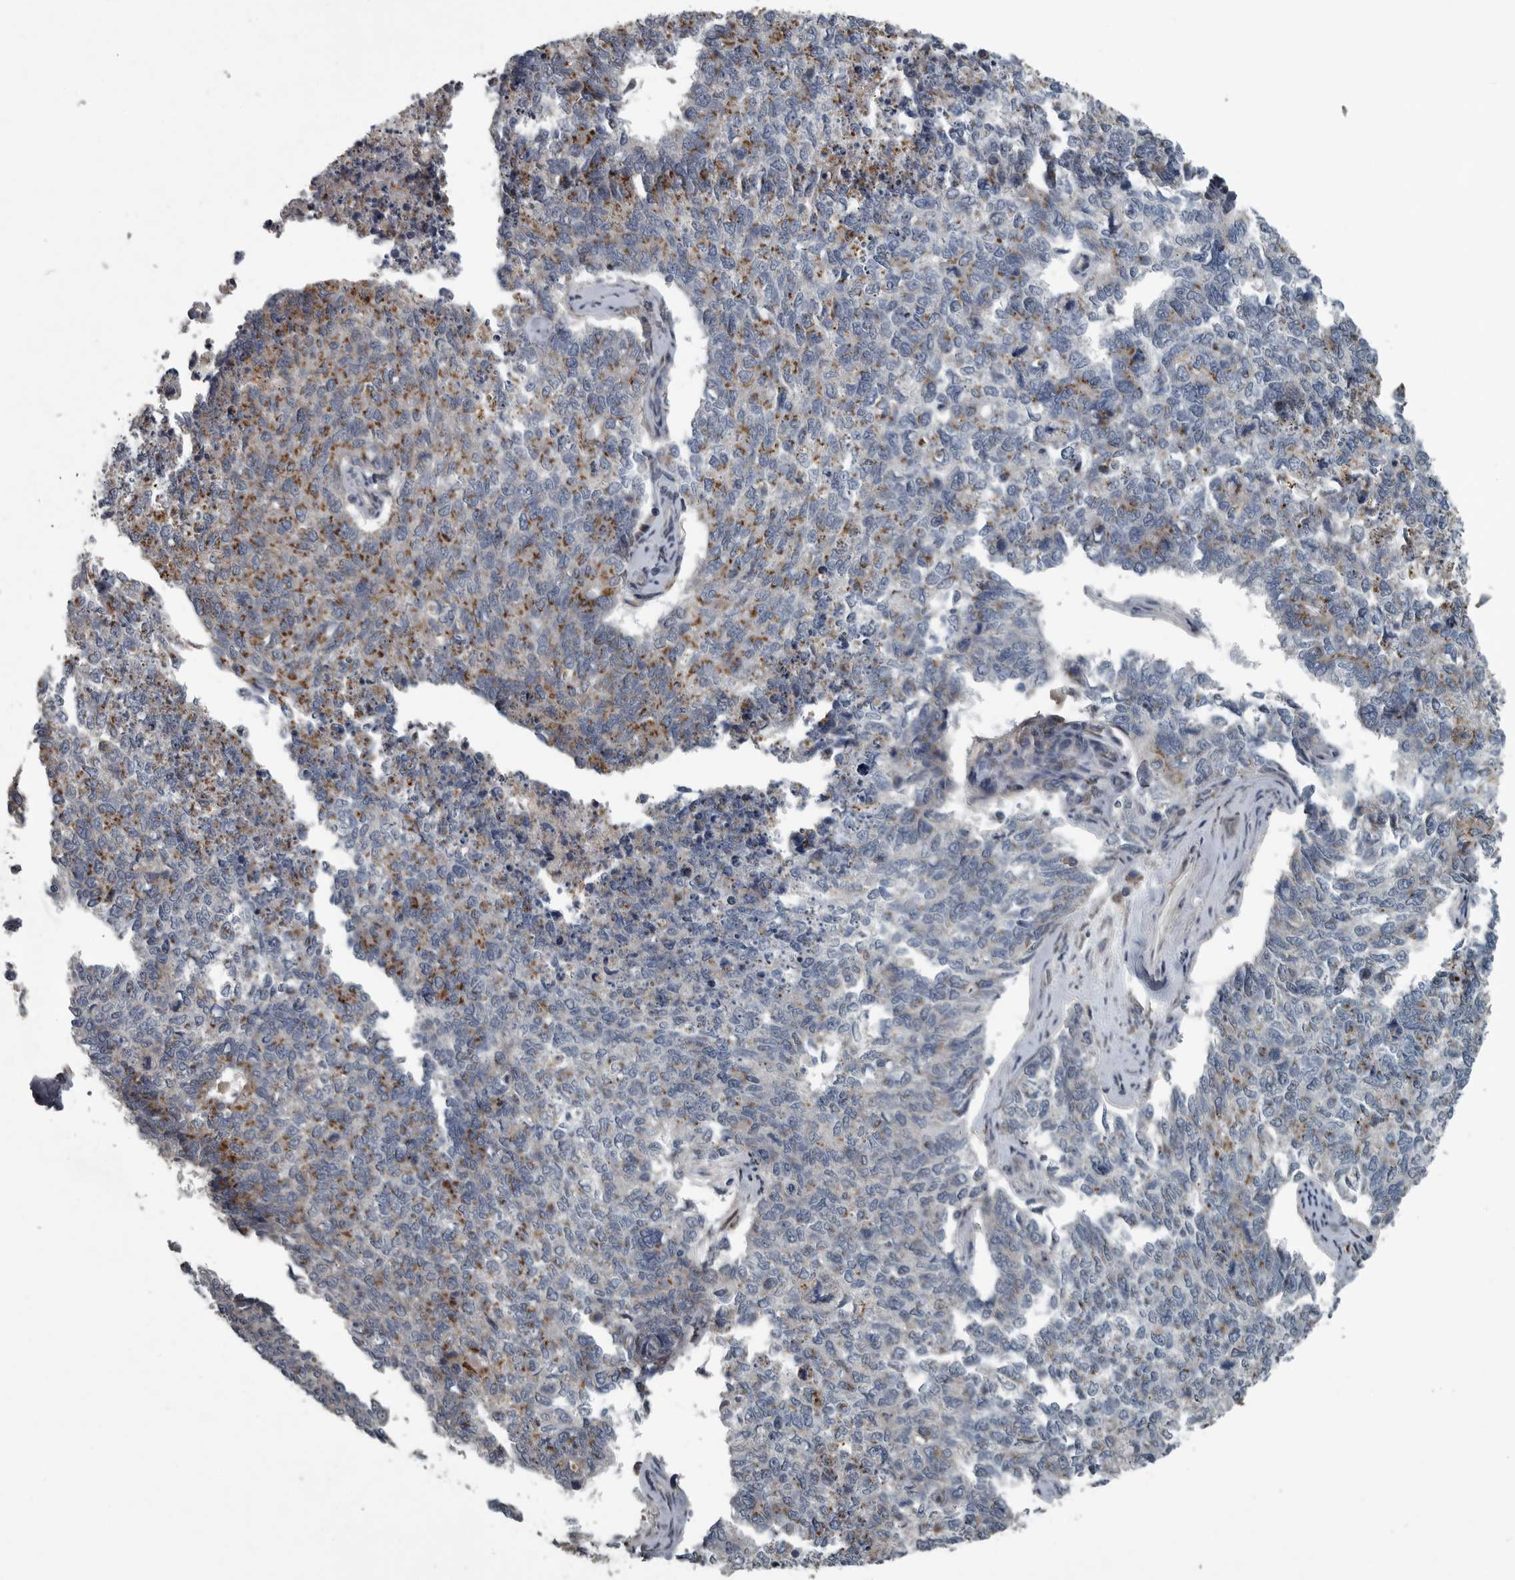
{"staining": {"intensity": "moderate", "quantity": "25%-75%", "location": "cytoplasmic/membranous"}, "tissue": "cervical cancer", "cell_type": "Tumor cells", "image_type": "cancer", "snomed": [{"axis": "morphology", "description": "Squamous cell carcinoma, NOS"}, {"axis": "topography", "description": "Cervix"}], "caption": "Cervical cancer (squamous cell carcinoma) stained with DAB immunohistochemistry reveals medium levels of moderate cytoplasmic/membranous staining in about 25%-75% of tumor cells. Ihc stains the protein in brown and the nuclei are stained blue.", "gene": "ZNF345", "patient": {"sex": "female", "age": 63}}